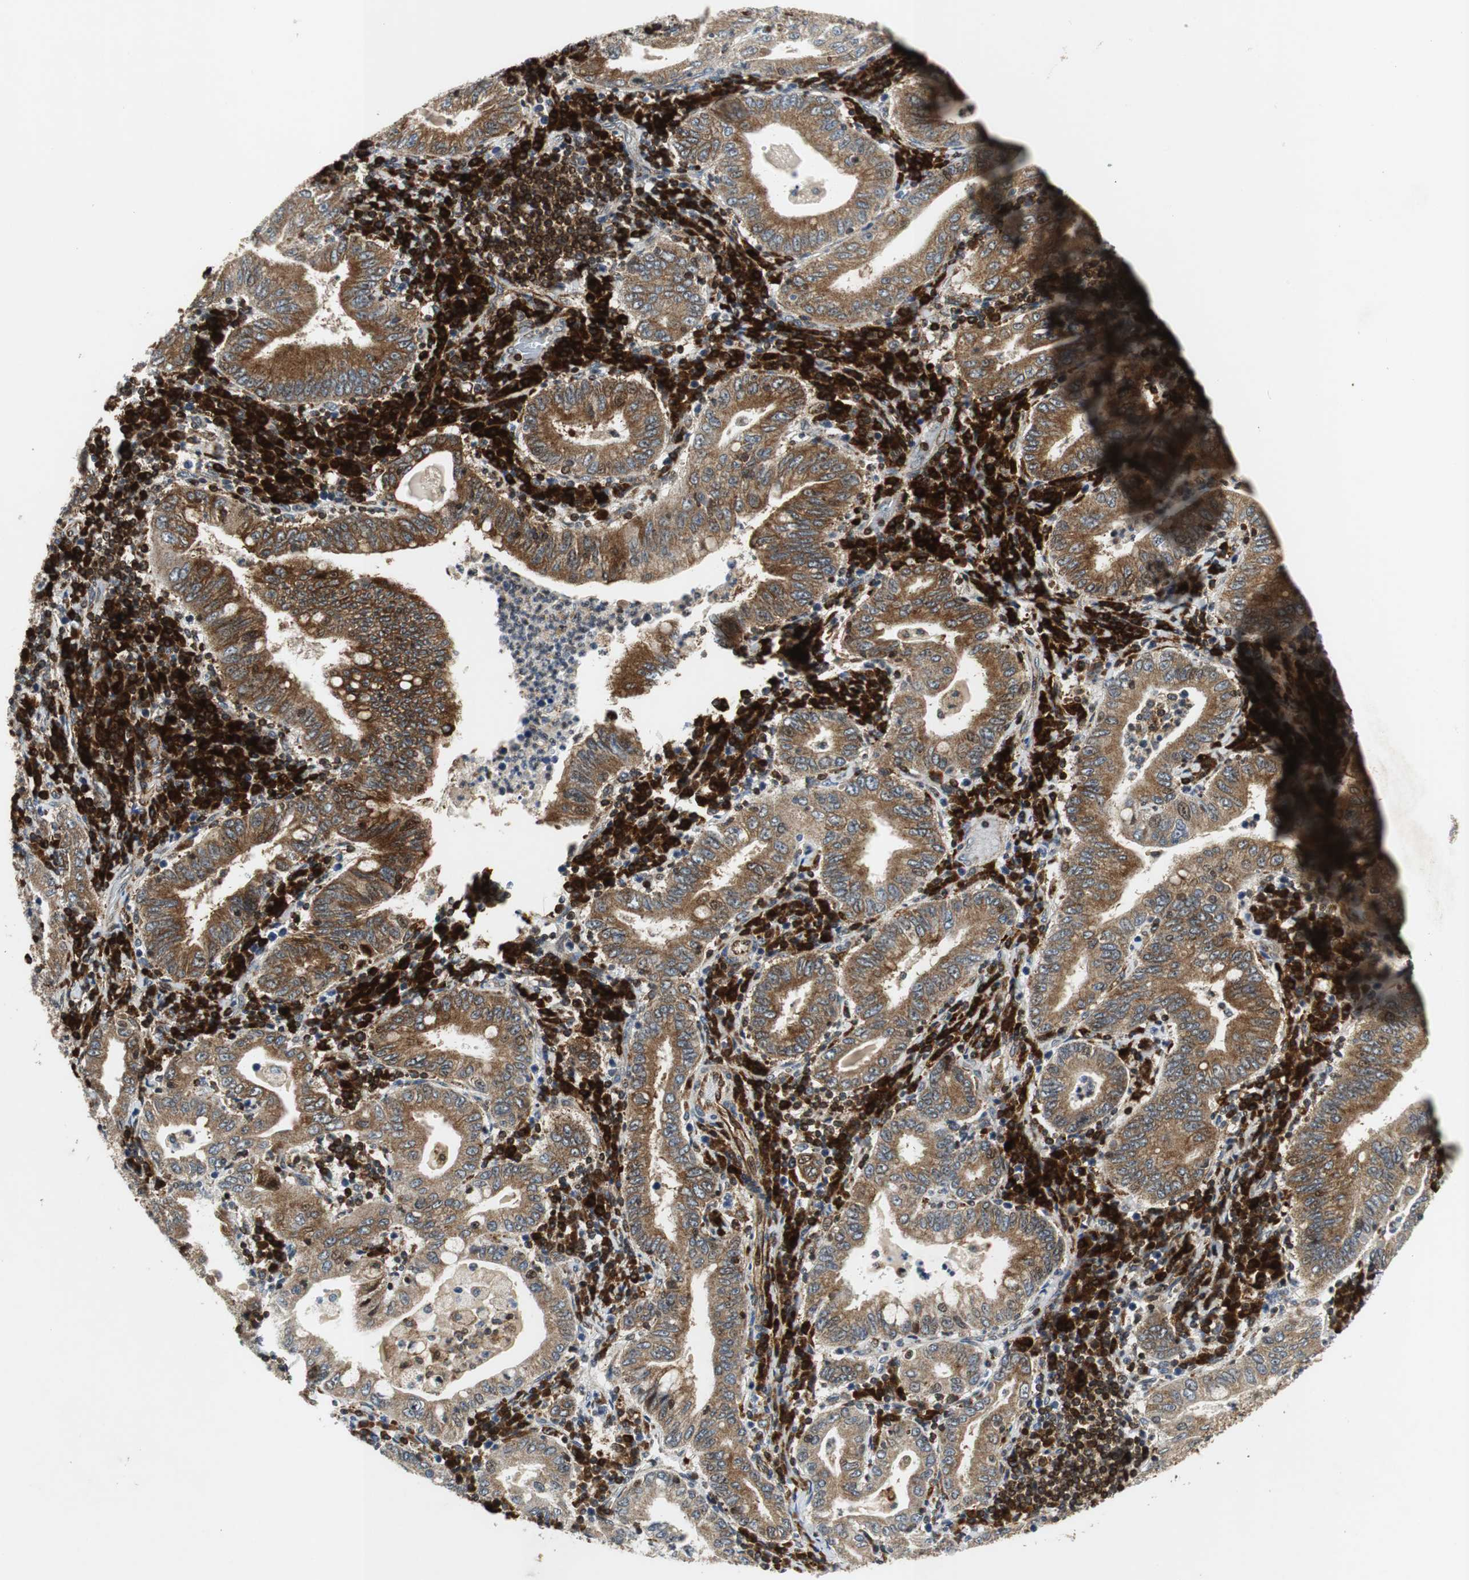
{"staining": {"intensity": "moderate", "quantity": ">75%", "location": "cytoplasmic/membranous"}, "tissue": "stomach cancer", "cell_type": "Tumor cells", "image_type": "cancer", "snomed": [{"axis": "morphology", "description": "Normal tissue, NOS"}, {"axis": "morphology", "description": "Adenocarcinoma, NOS"}, {"axis": "topography", "description": "Esophagus"}, {"axis": "topography", "description": "Stomach, upper"}, {"axis": "topography", "description": "Peripheral nerve tissue"}], "caption": "Approximately >75% of tumor cells in human adenocarcinoma (stomach) exhibit moderate cytoplasmic/membranous protein positivity as visualized by brown immunohistochemical staining.", "gene": "TUBA4A", "patient": {"sex": "male", "age": 62}}